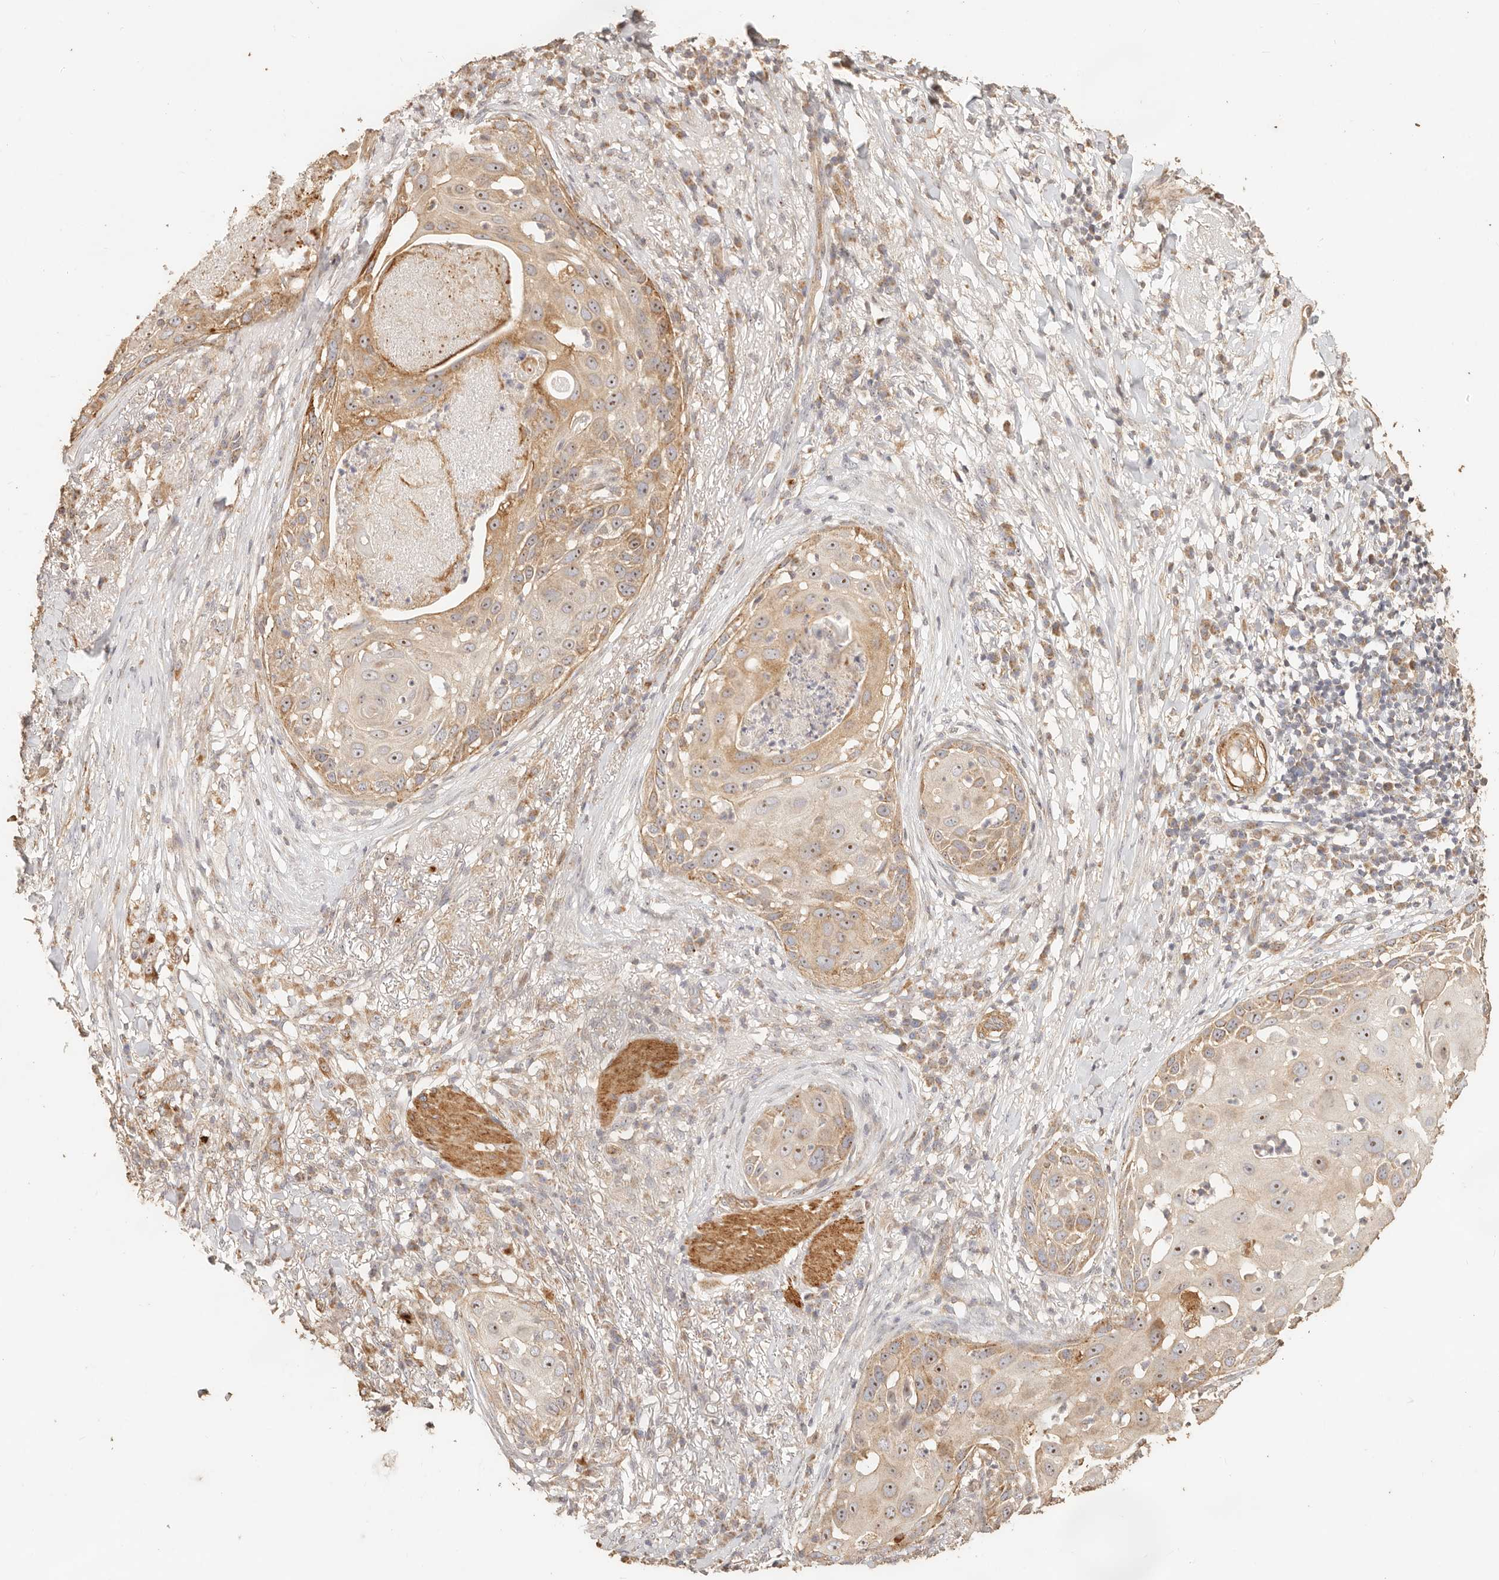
{"staining": {"intensity": "moderate", "quantity": "25%-75%", "location": "cytoplasmic/membranous,nuclear"}, "tissue": "skin cancer", "cell_type": "Tumor cells", "image_type": "cancer", "snomed": [{"axis": "morphology", "description": "Squamous cell carcinoma, NOS"}, {"axis": "topography", "description": "Skin"}], "caption": "This is an image of IHC staining of skin cancer (squamous cell carcinoma), which shows moderate staining in the cytoplasmic/membranous and nuclear of tumor cells.", "gene": "PTPN22", "patient": {"sex": "female", "age": 44}}